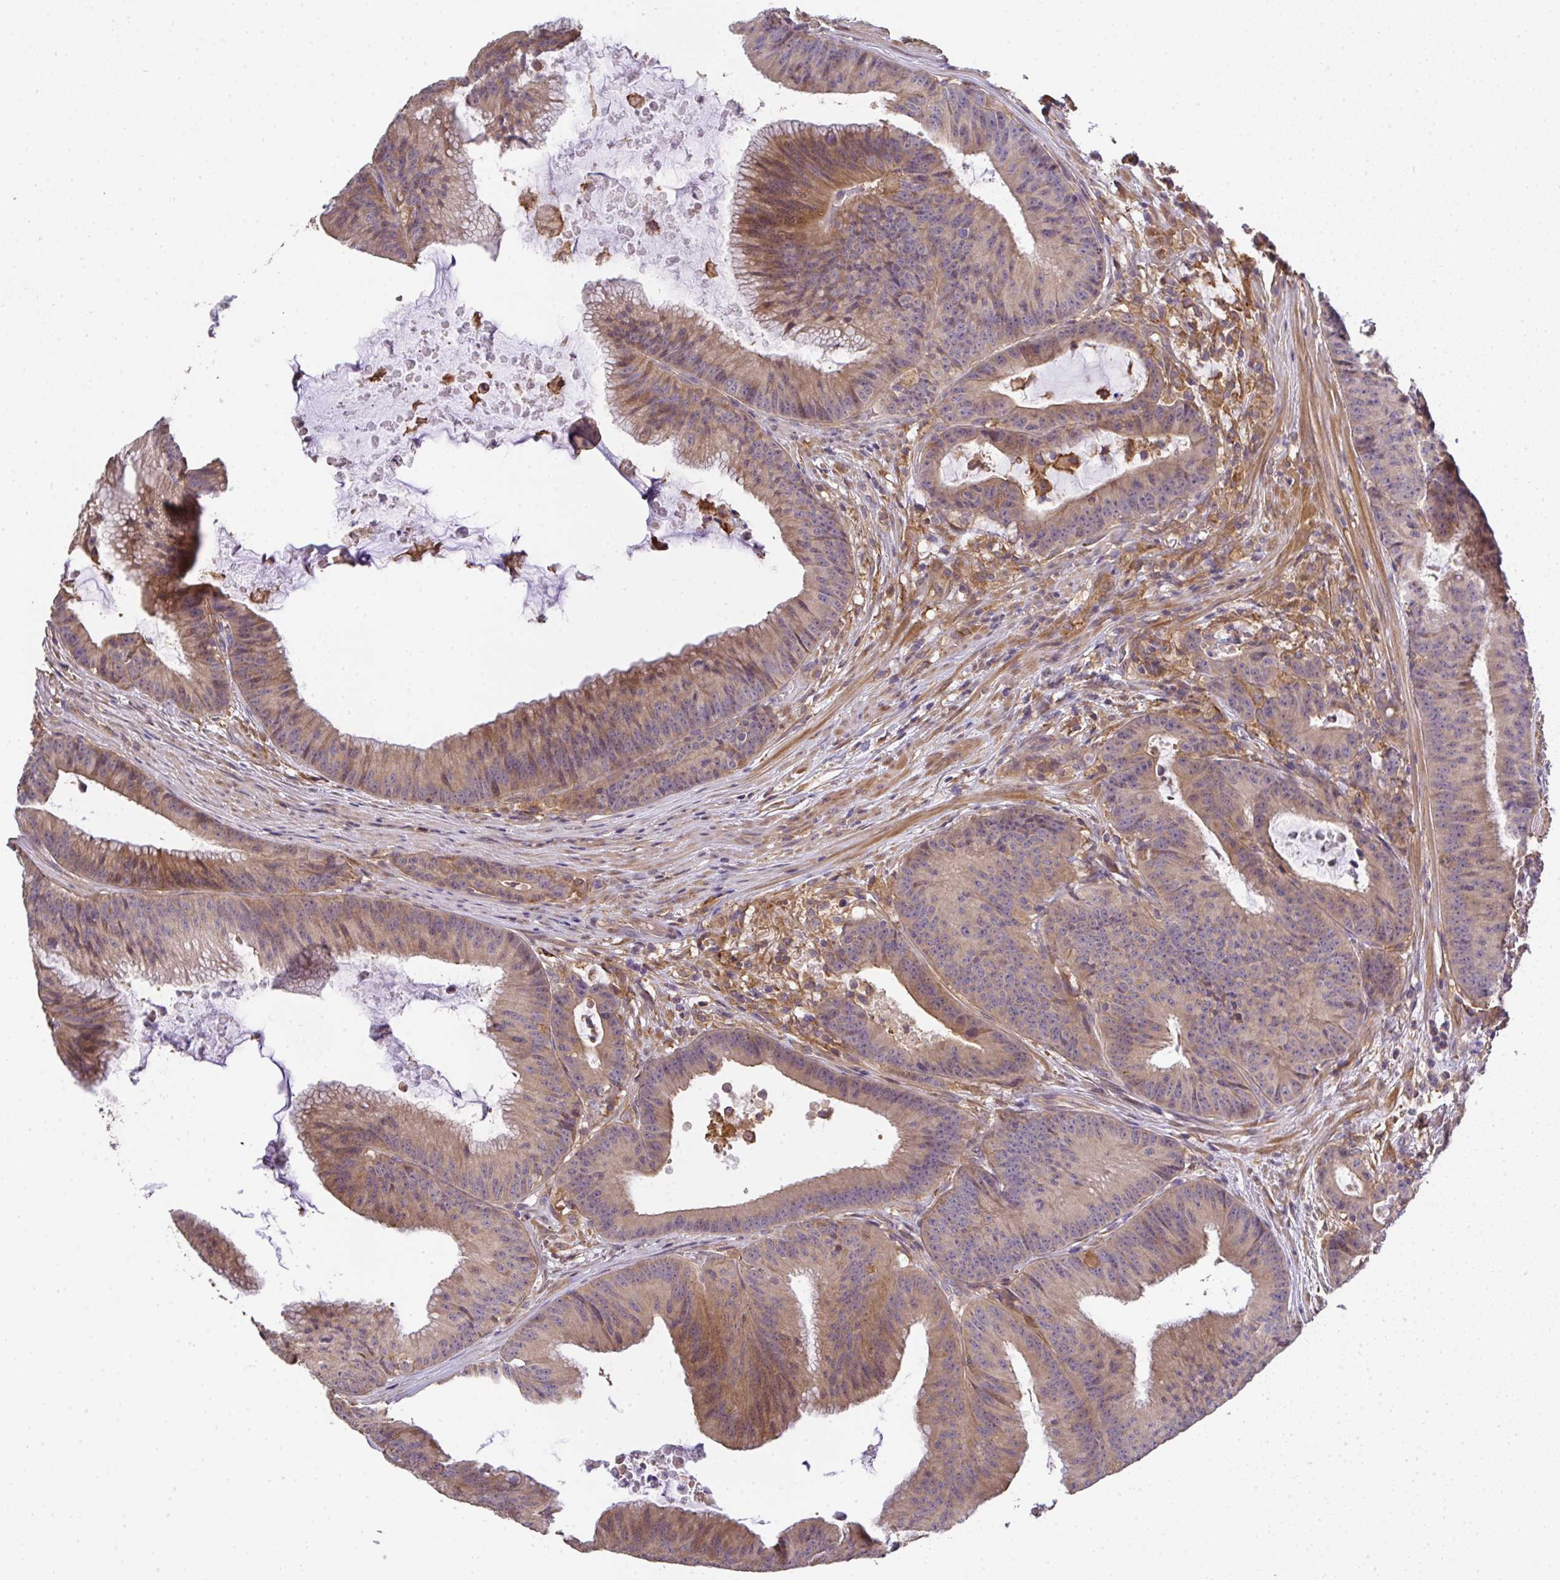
{"staining": {"intensity": "moderate", "quantity": "25%-75%", "location": "cytoplasmic/membranous"}, "tissue": "colorectal cancer", "cell_type": "Tumor cells", "image_type": "cancer", "snomed": [{"axis": "morphology", "description": "Adenocarcinoma, NOS"}, {"axis": "topography", "description": "Colon"}], "caption": "Immunohistochemistry (IHC) micrograph of neoplastic tissue: human colorectal cancer (adenocarcinoma) stained using immunohistochemistry shows medium levels of moderate protein expression localized specifically in the cytoplasmic/membranous of tumor cells, appearing as a cytoplasmic/membranous brown color.", "gene": "EEF1AKMT1", "patient": {"sex": "female", "age": 78}}